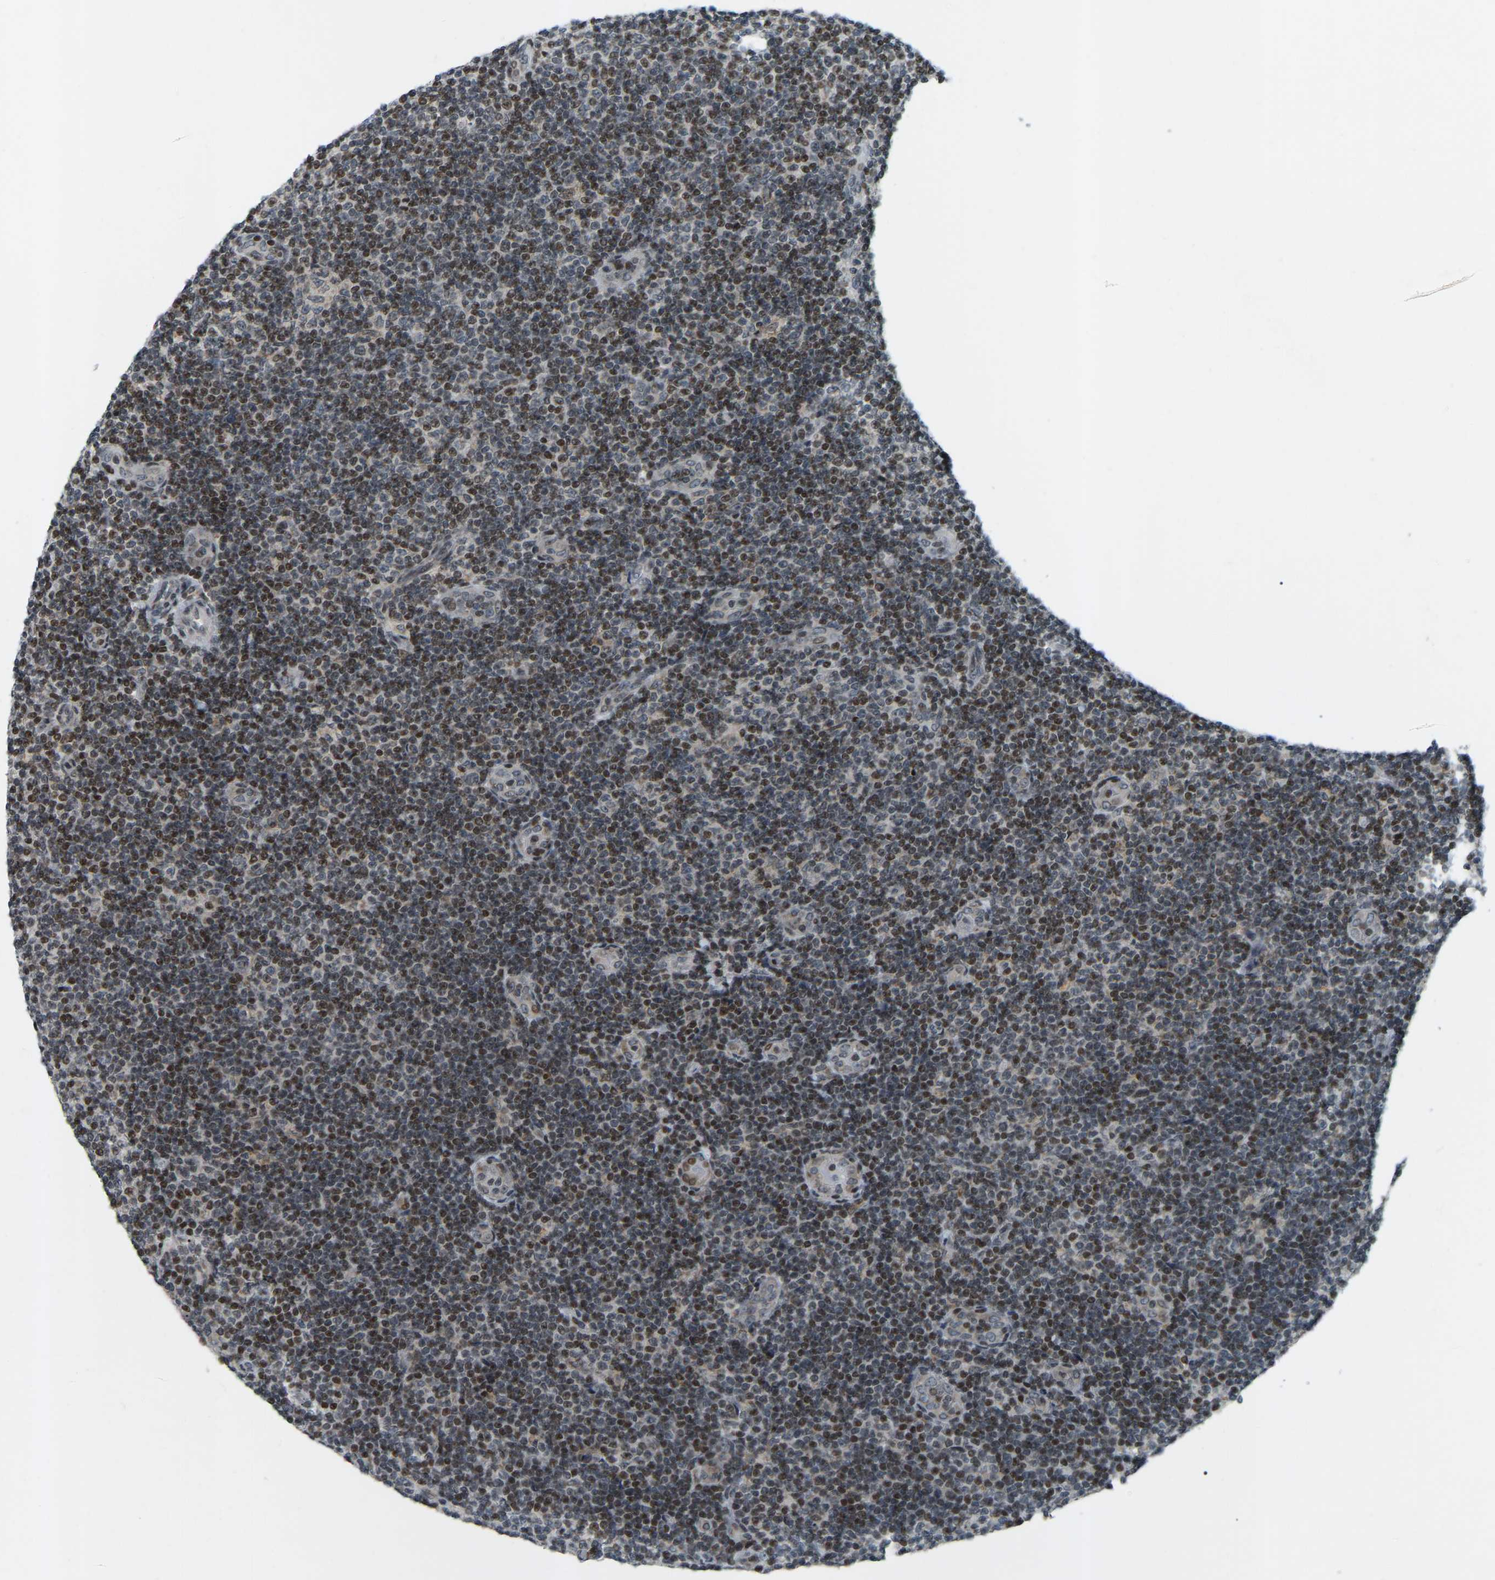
{"staining": {"intensity": "moderate", "quantity": "25%-75%", "location": "nuclear"}, "tissue": "lymphoma", "cell_type": "Tumor cells", "image_type": "cancer", "snomed": [{"axis": "morphology", "description": "Malignant lymphoma, non-Hodgkin's type, Low grade"}, {"axis": "topography", "description": "Lymph node"}], "caption": "Brown immunohistochemical staining in human lymphoma shows moderate nuclear expression in approximately 25%-75% of tumor cells.", "gene": "PARL", "patient": {"sex": "male", "age": 83}}